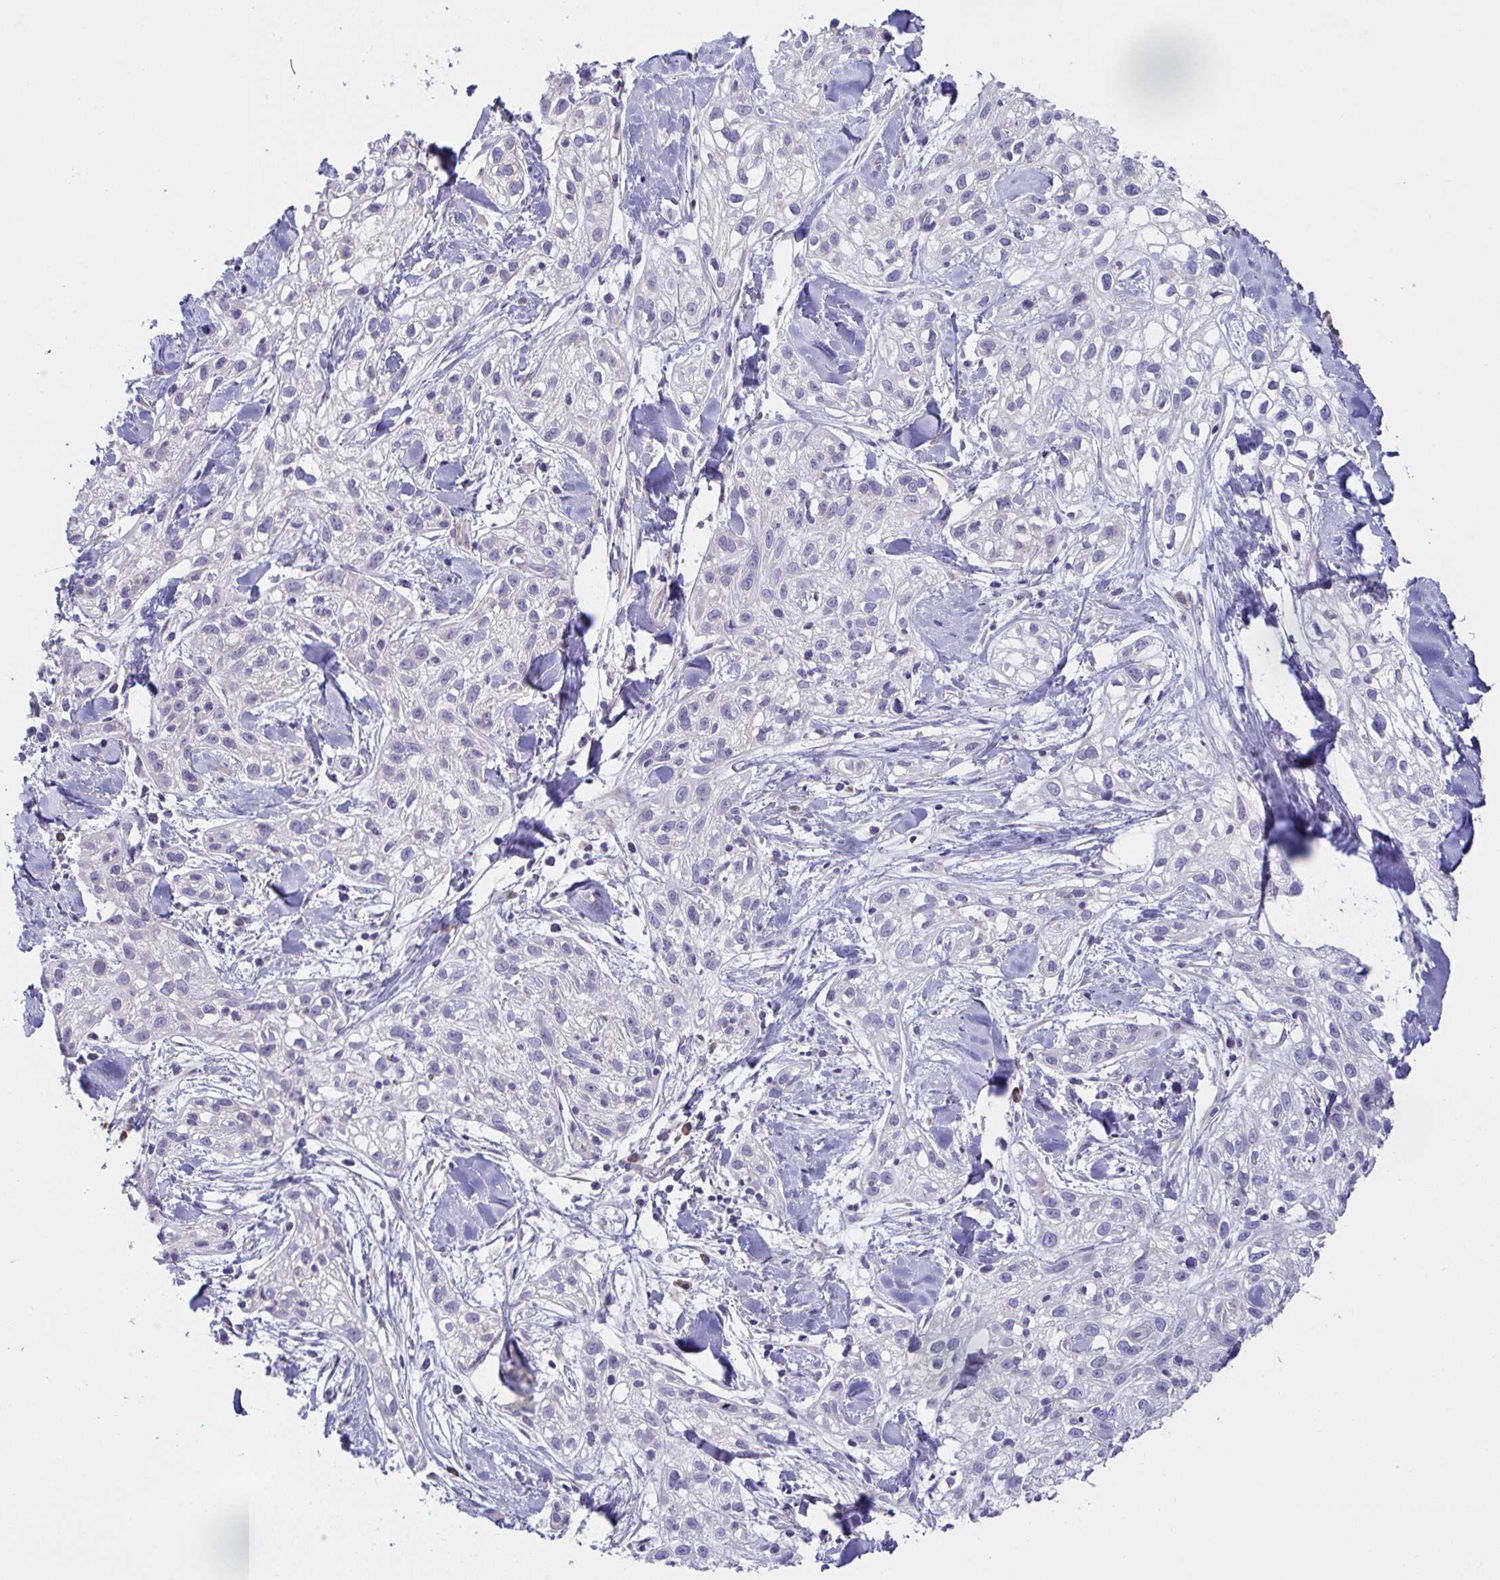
{"staining": {"intensity": "negative", "quantity": "none", "location": "none"}, "tissue": "skin cancer", "cell_type": "Tumor cells", "image_type": "cancer", "snomed": [{"axis": "morphology", "description": "Squamous cell carcinoma, NOS"}, {"axis": "topography", "description": "Skin"}], "caption": "Immunohistochemistry of skin squamous cell carcinoma displays no staining in tumor cells.", "gene": "FAU", "patient": {"sex": "male", "age": 82}}